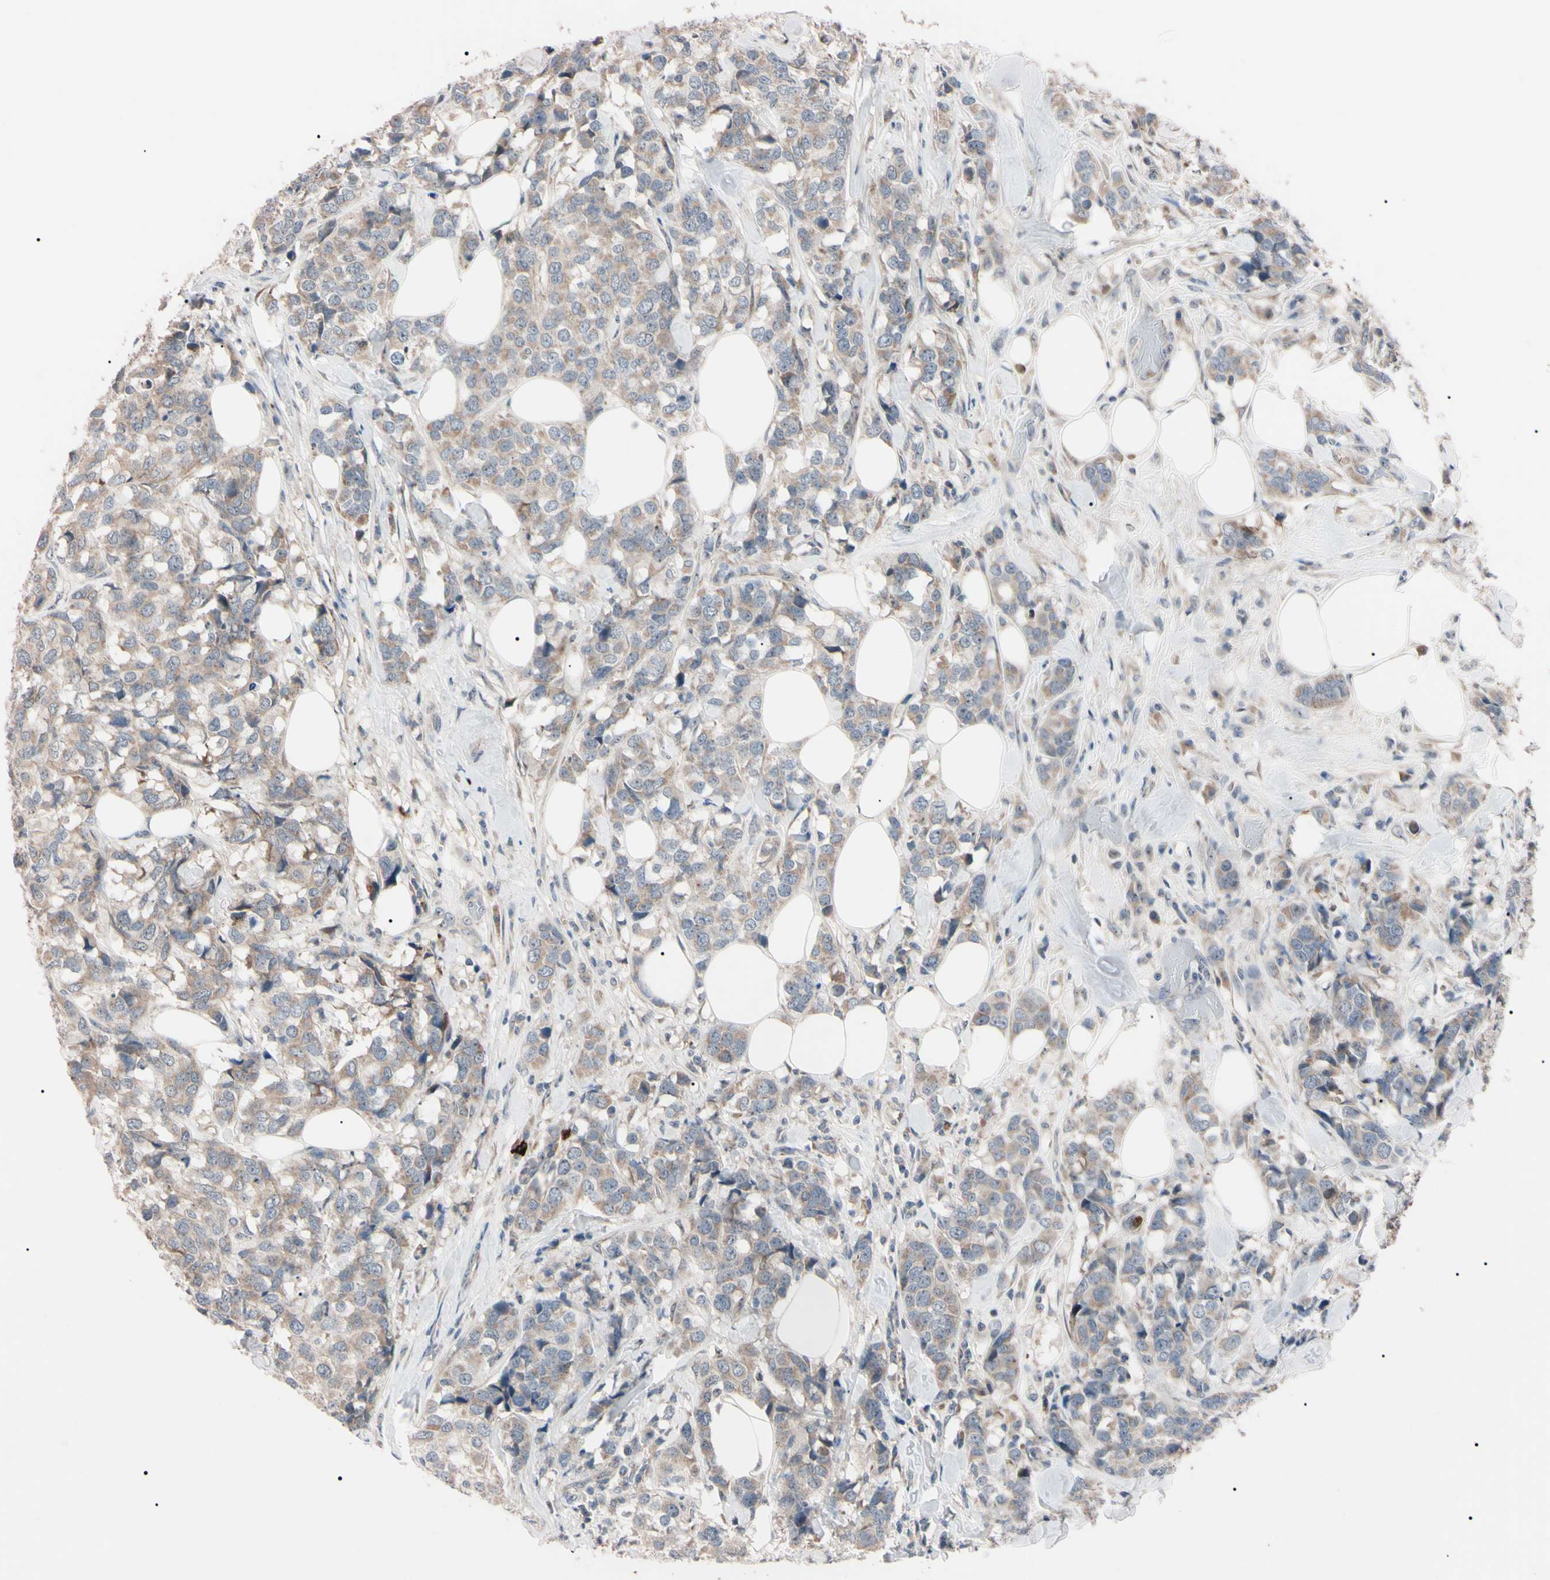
{"staining": {"intensity": "moderate", "quantity": ">75%", "location": "cytoplasmic/membranous"}, "tissue": "breast cancer", "cell_type": "Tumor cells", "image_type": "cancer", "snomed": [{"axis": "morphology", "description": "Lobular carcinoma"}, {"axis": "topography", "description": "Breast"}], "caption": "A medium amount of moderate cytoplasmic/membranous expression is appreciated in about >75% of tumor cells in breast cancer (lobular carcinoma) tissue.", "gene": "TRAF5", "patient": {"sex": "female", "age": 59}}